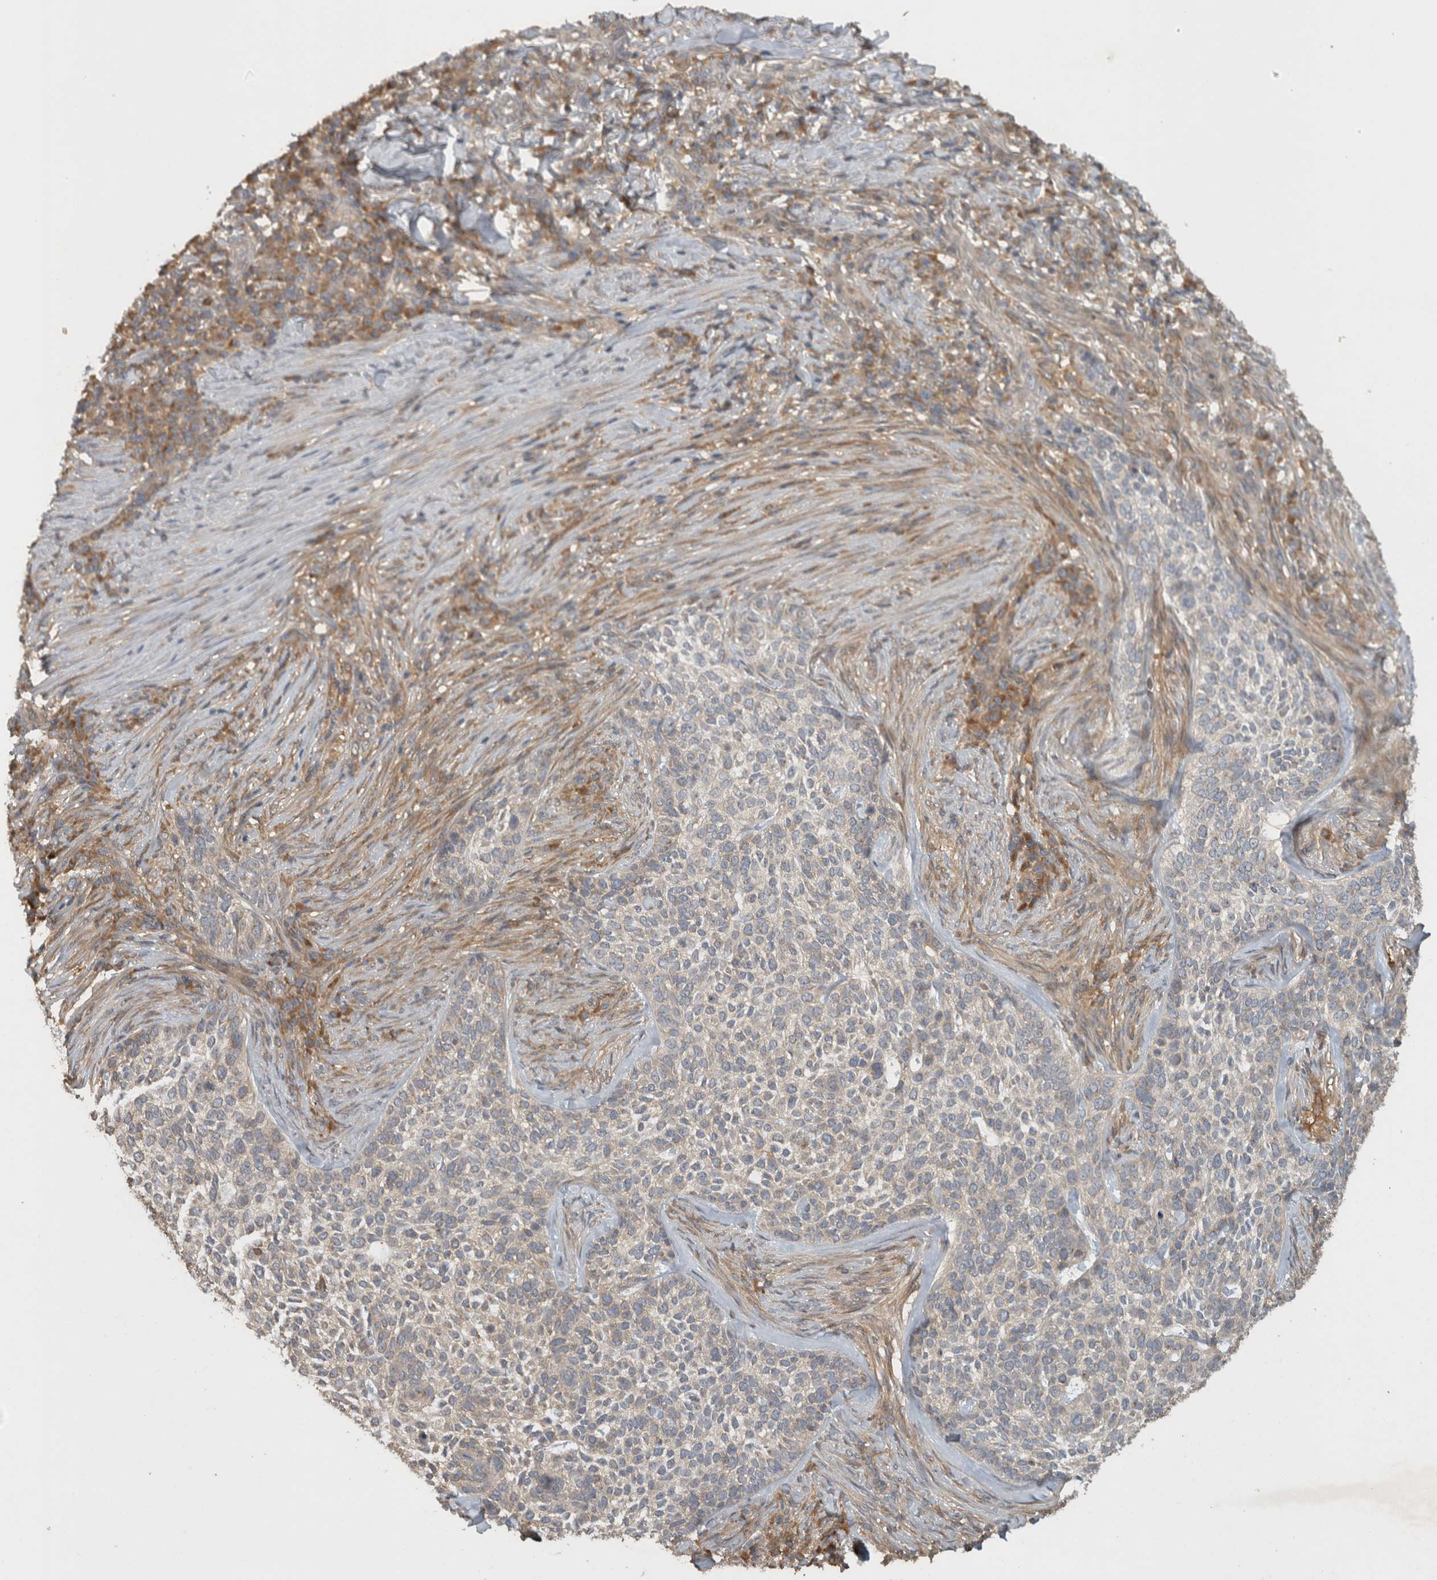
{"staining": {"intensity": "negative", "quantity": "none", "location": "none"}, "tissue": "skin cancer", "cell_type": "Tumor cells", "image_type": "cancer", "snomed": [{"axis": "morphology", "description": "Basal cell carcinoma"}, {"axis": "topography", "description": "Skin"}], "caption": "The IHC micrograph has no significant expression in tumor cells of skin basal cell carcinoma tissue.", "gene": "VEPH1", "patient": {"sex": "female", "age": 64}}